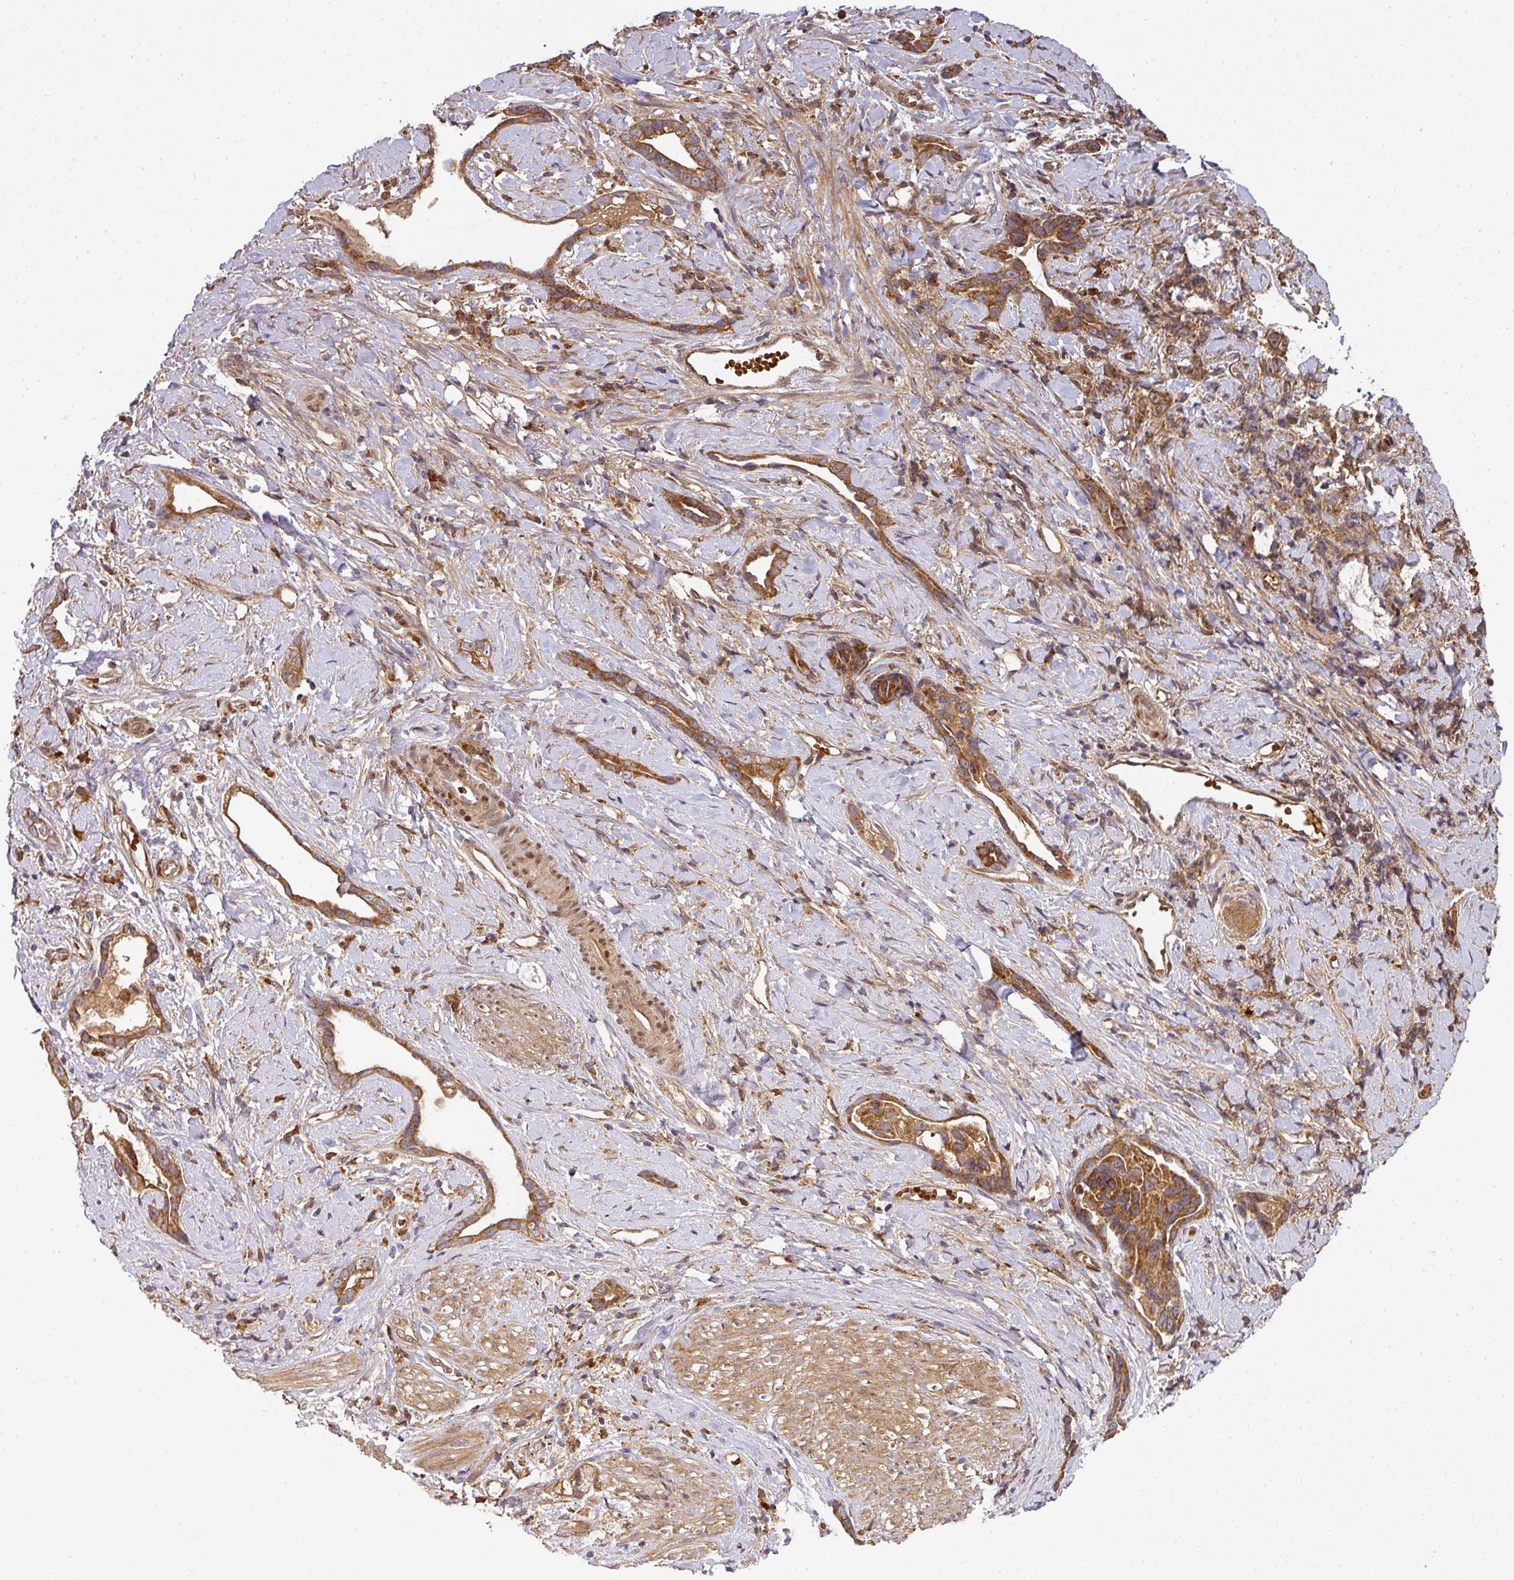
{"staining": {"intensity": "strong", "quantity": ">75%", "location": "cytoplasmic/membranous"}, "tissue": "stomach cancer", "cell_type": "Tumor cells", "image_type": "cancer", "snomed": [{"axis": "morphology", "description": "Adenocarcinoma, NOS"}, {"axis": "topography", "description": "Stomach"}], "caption": "Stomach adenocarcinoma was stained to show a protein in brown. There is high levels of strong cytoplasmic/membranous staining in approximately >75% of tumor cells.", "gene": "MALSU1", "patient": {"sex": "male", "age": 55}}